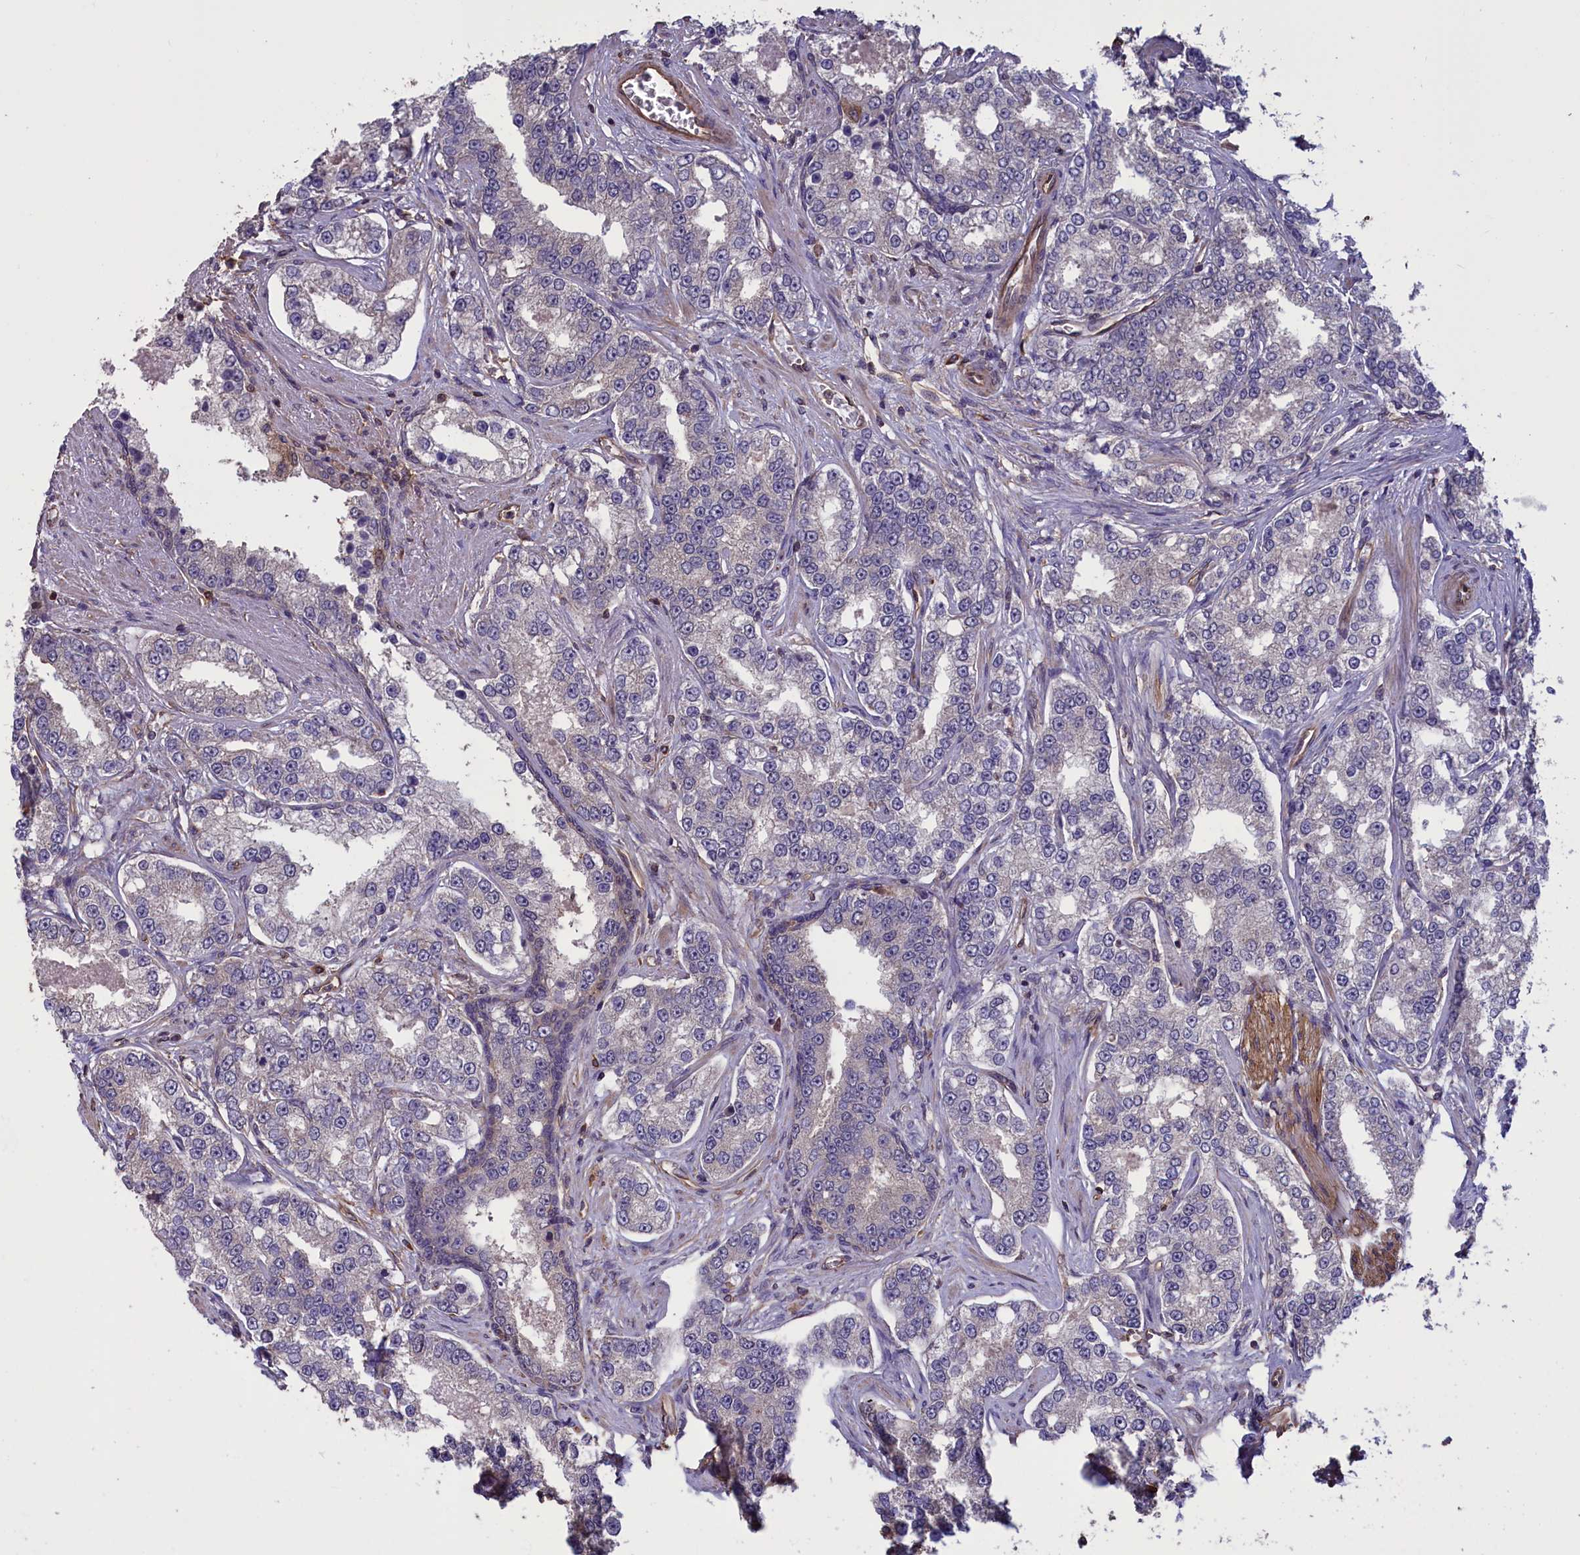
{"staining": {"intensity": "negative", "quantity": "none", "location": "none"}, "tissue": "prostate cancer", "cell_type": "Tumor cells", "image_type": "cancer", "snomed": [{"axis": "morphology", "description": "Normal tissue, NOS"}, {"axis": "morphology", "description": "Adenocarcinoma, High grade"}, {"axis": "topography", "description": "Prostate"}], "caption": "This is a histopathology image of immunohistochemistry staining of prostate high-grade adenocarcinoma, which shows no expression in tumor cells.", "gene": "DAPK3", "patient": {"sex": "male", "age": 83}}